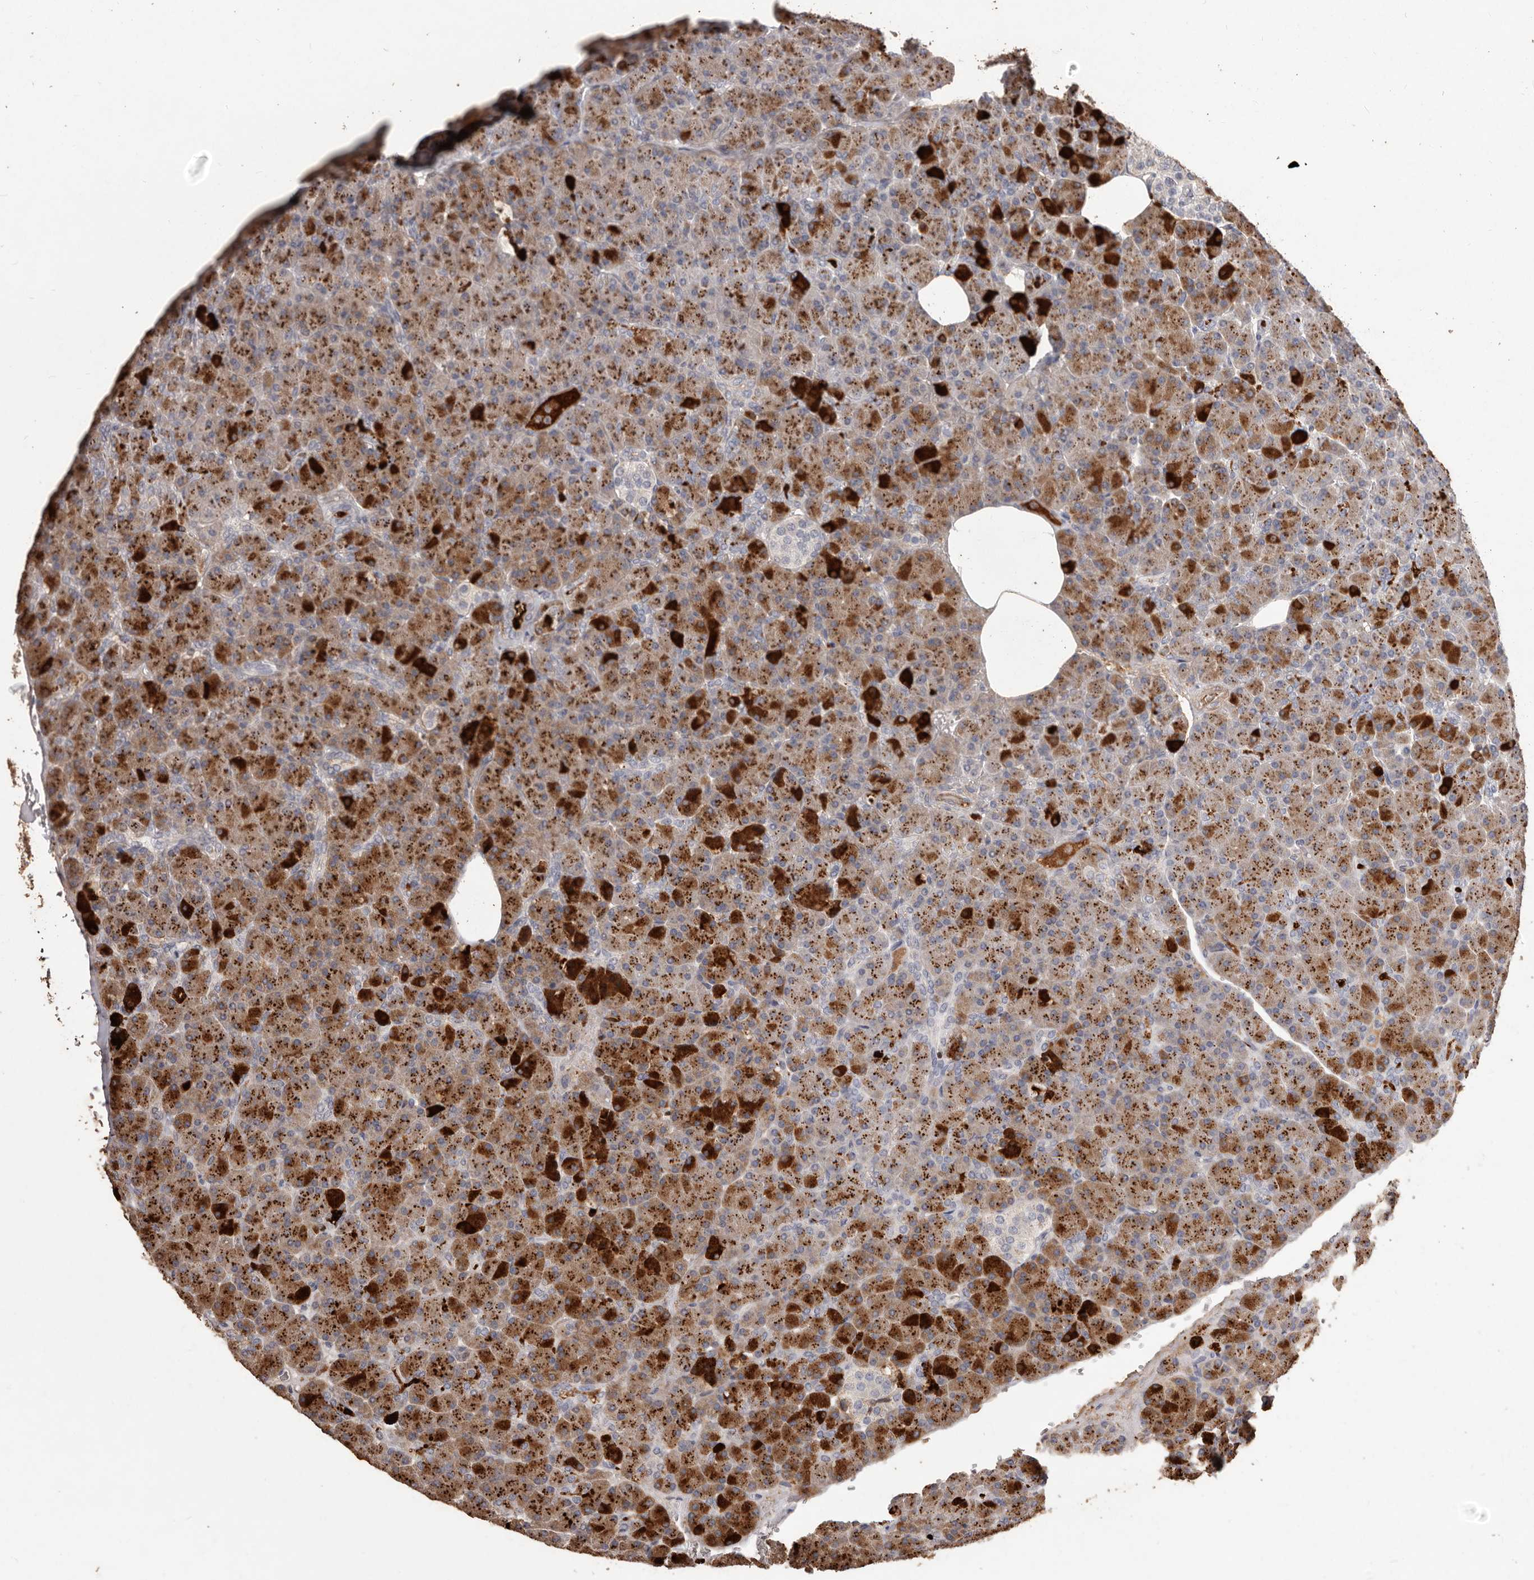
{"staining": {"intensity": "strong", "quantity": ">75%", "location": "cytoplasmic/membranous"}, "tissue": "pancreas", "cell_type": "Exocrine glandular cells", "image_type": "normal", "snomed": [{"axis": "morphology", "description": "Normal tissue, NOS"}, {"axis": "topography", "description": "Pancreas"}], "caption": "Immunohistochemical staining of normal pancreas displays high levels of strong cytoplasmic/membranous staining in about >75% of exocrine glandular cells. Ihc stains the protein of interest in brown and the nuclei are stained blue.", "gene": "PRSS27", "patient": {"sex": "female", "age": 43}}